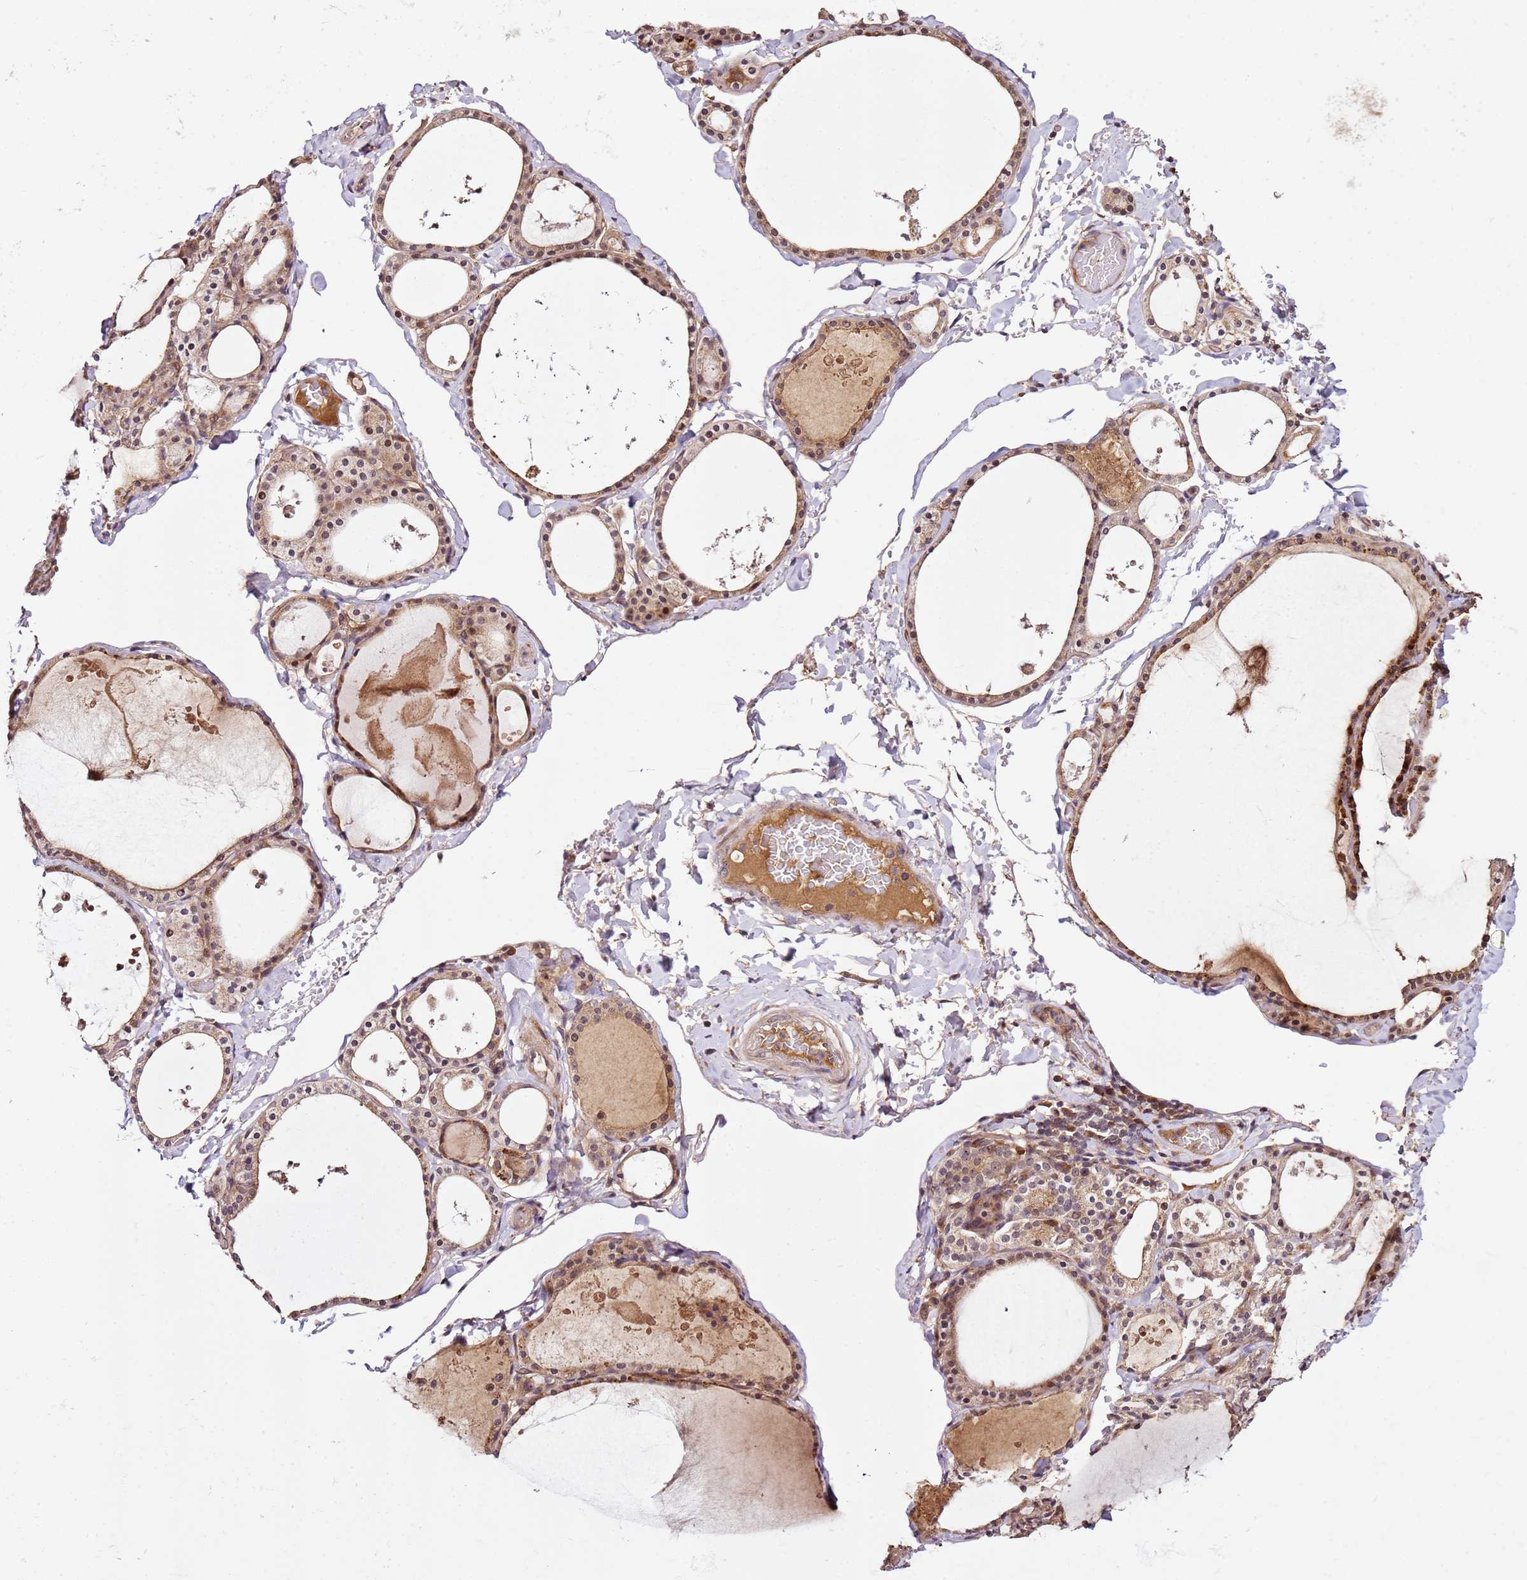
{"staining": {"intensity": "moderate", "quantity": ">75%", "location": "cytoplasmic/membranous,nuclear"}, "tissue": "thyroid gland", "cell_type": "Glandular cells", "image_type": "normal", "snomed": [{"axis": "morphology", "description": "Normal tissue, NOS"}, {"axis": "topography", "description": "Thyroid gland"}], "caption": "Unremarkable thyroid gland reveals moderate cytoplasmic/membranous,nuclear positivity in about >75% of glandular cells, visualized by immunohistochemistry. (DAB (3,3'-diaminobenzidine) IHC with brightfield microscopy, high magnification).", "gene": "DDX27", "patient": {"sex": "male", "age": 56}}